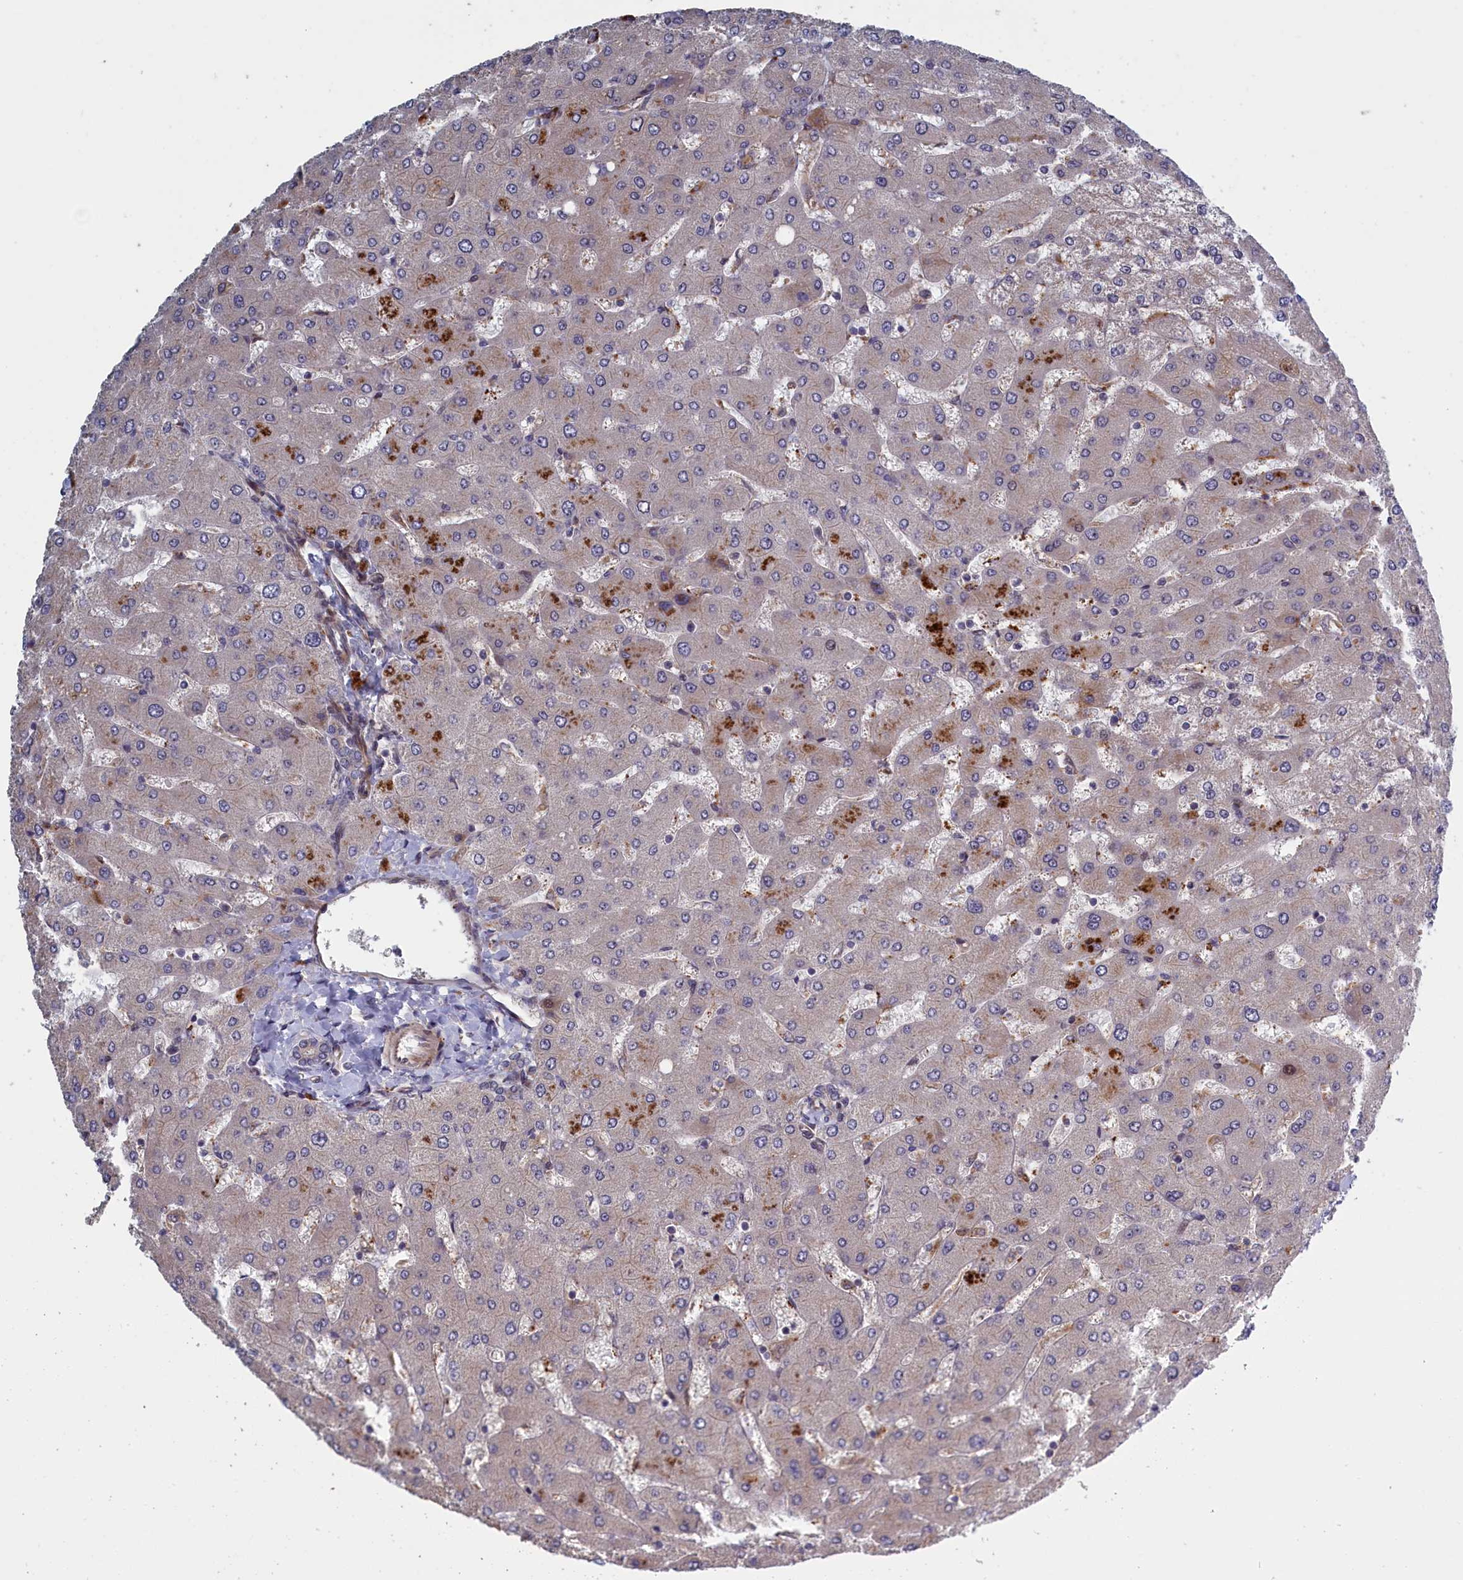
{"staining": {"intensity": "negative", "quantity": "none", "location": "none"}, "tissue": "liver", "cell_type": "Cholangiocytes", "image_type": "normal", "snomed": [{"axis": "morphology", "description": "Normal tissue, NOS"}, {"axis": "topography", "description": "Liver"}], "caption": "Cholangiocytes show no significant protein expression in benign liver. (Immunohistochemistry, brightfield microscopy, high magnification).", "gene": "LSG1", "patient": {"sex": "male", "age": 55}}